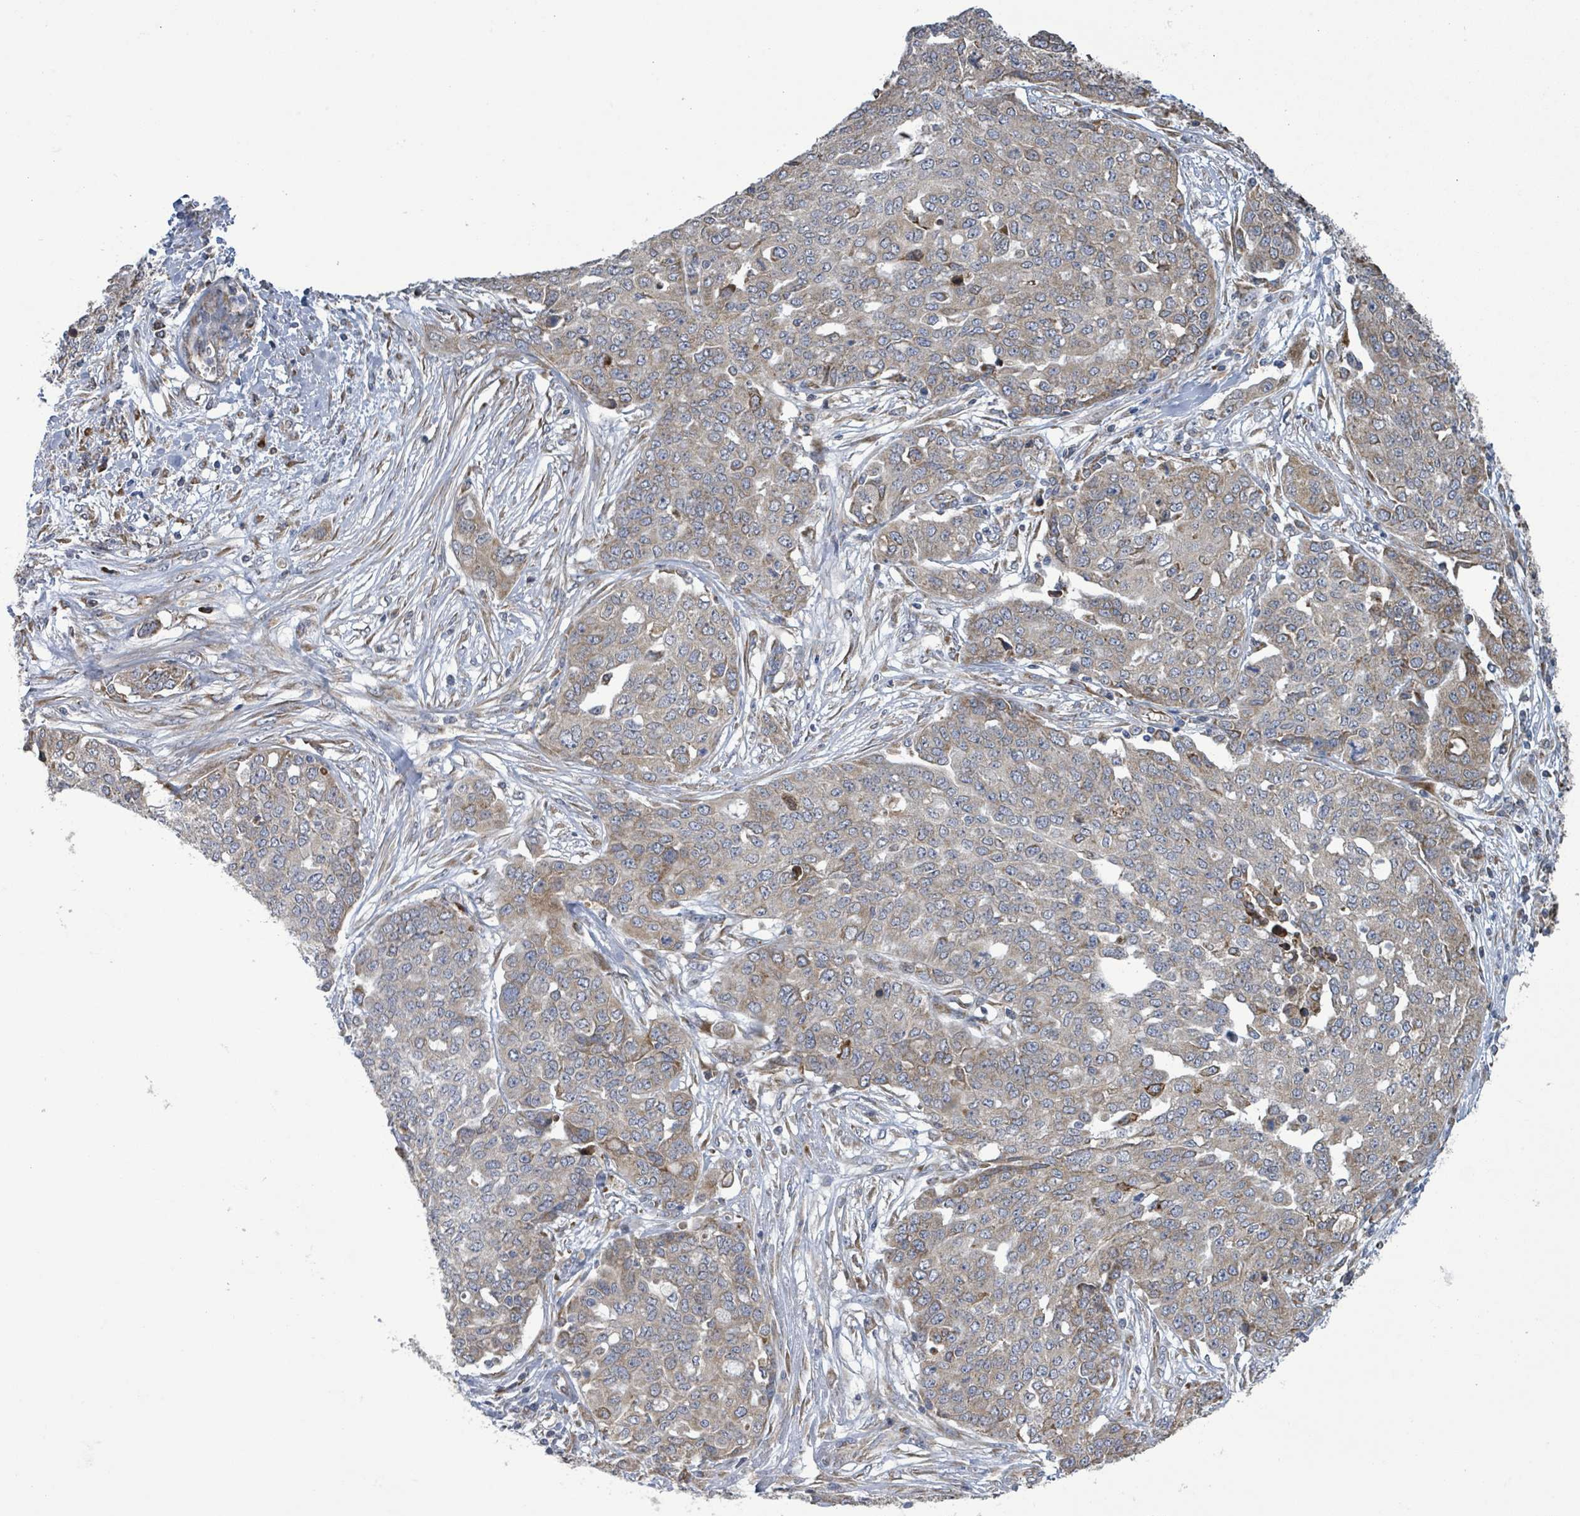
{"staining": {"intensity": "weak", "quantity": "<25%", "location": "cytoplasmic/membranous"}, "tissue": "ovarian cancer", "cell_type": "Tumor cells", "image_type": "cancer", "snomed": [{"axis": "morphology", "description": "Cystadenocarcinoma, serous, NOS"}, {"axis": "topography", "description": "Soft tissue"}, {"axis": "topography", "description": "Ovary"}], "caption": "This micrograph is of ovarian cancer stained with IHC to label a protein in brown with the nuclei are counter-stained blue. There is no expression in tumor cells.", "gene": "NOMO1", "patient": {"sex": "female", "age": 57}}